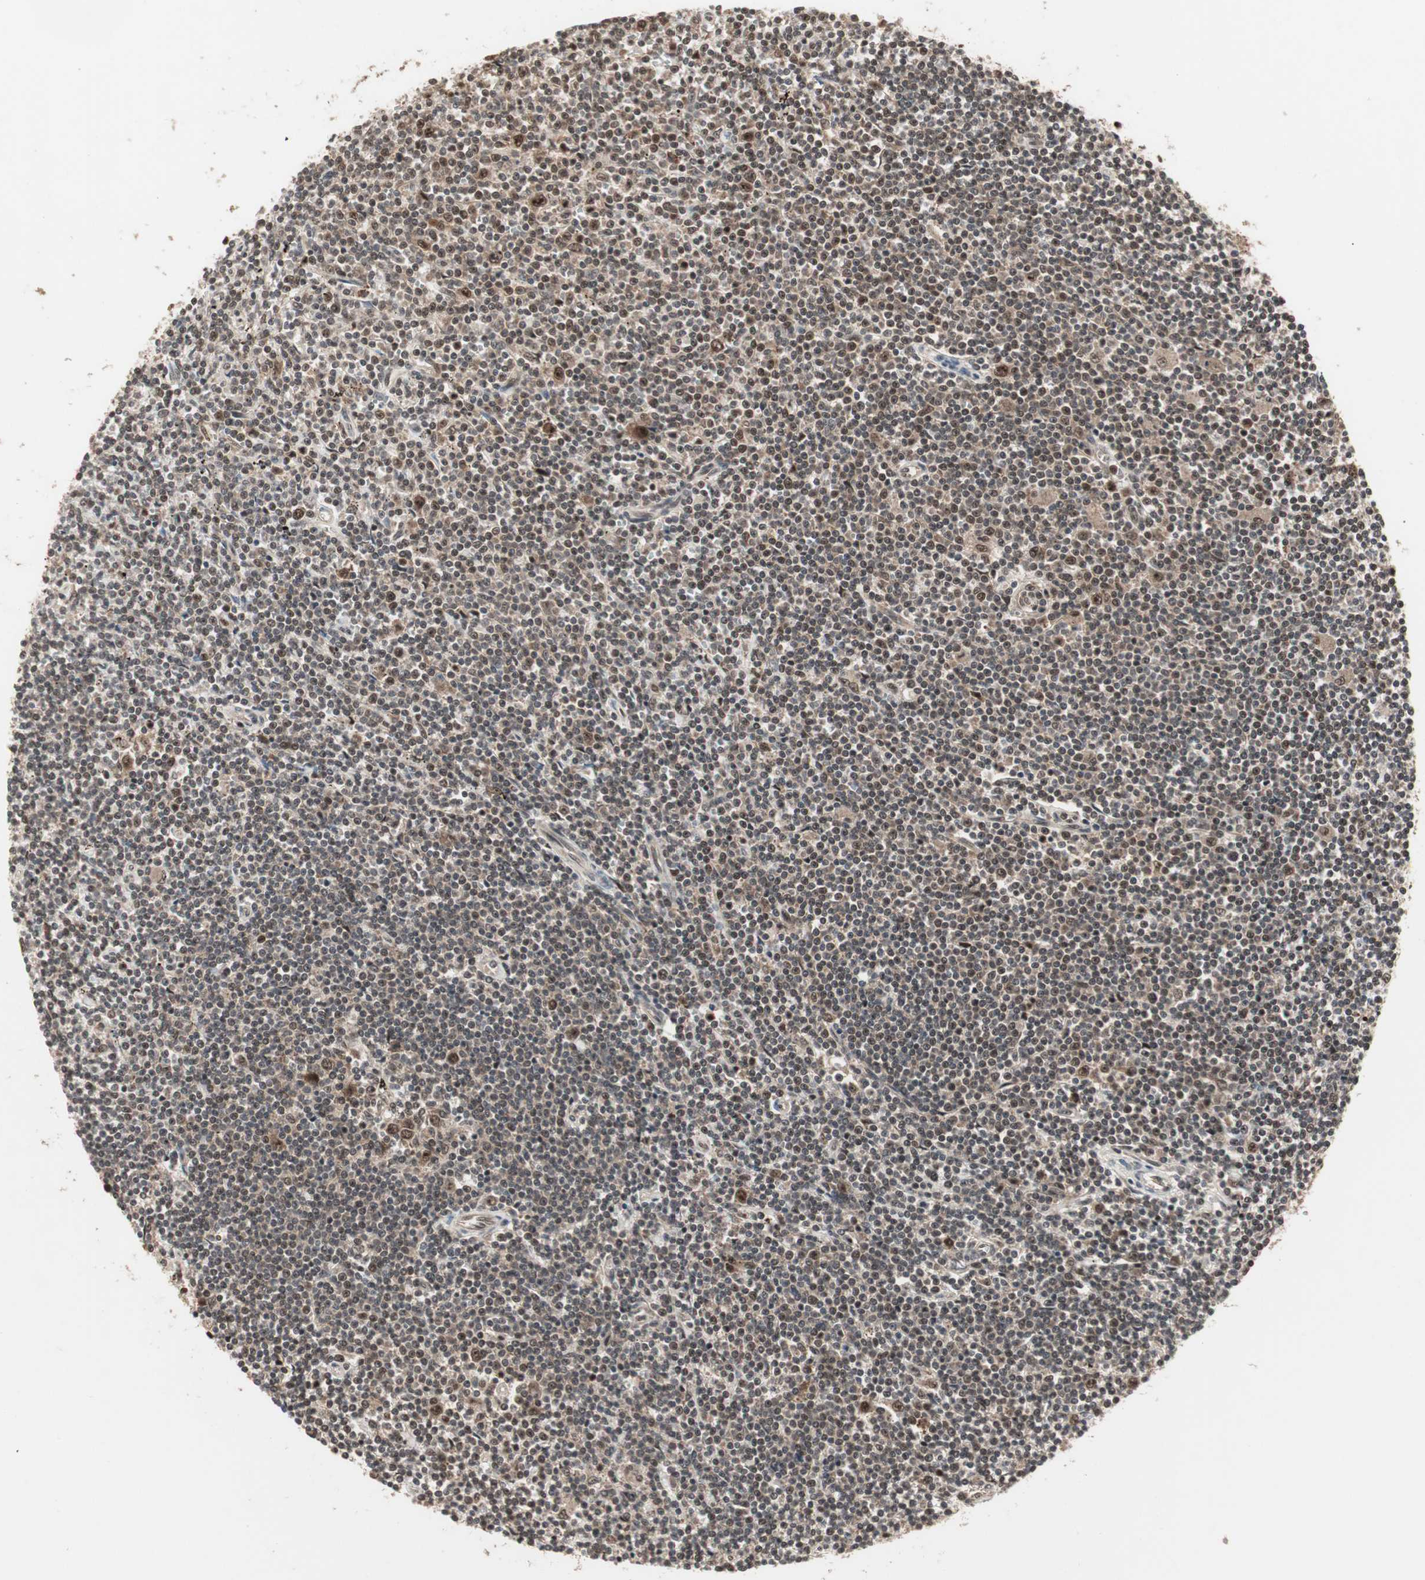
{"staining": {"intensity": "weak", "quantity": ">75%", "location": "cytoplasmic/membranous,nuclear"}, "tissue": "lymphoma", "cell_type": "Tumor cells", "image_type": "cancer", "snomed": [{"axis": "morphology", "description": "Malignant lymphoma, non-Hodgkin's type, Low grade"}, {"axis": "topography", "description": "Spleen"}], "caption": "Immunohistochemistry (IHC) of malignant lymphoma, non-Hodgkin's type (low-grade) exhibits low levels of weak cytoplasmic/membranous and nuclear positivity in about >75% of tumor cells.", "gene": "CSNK2B", "patient": {"sex": "male", "age": 76}}